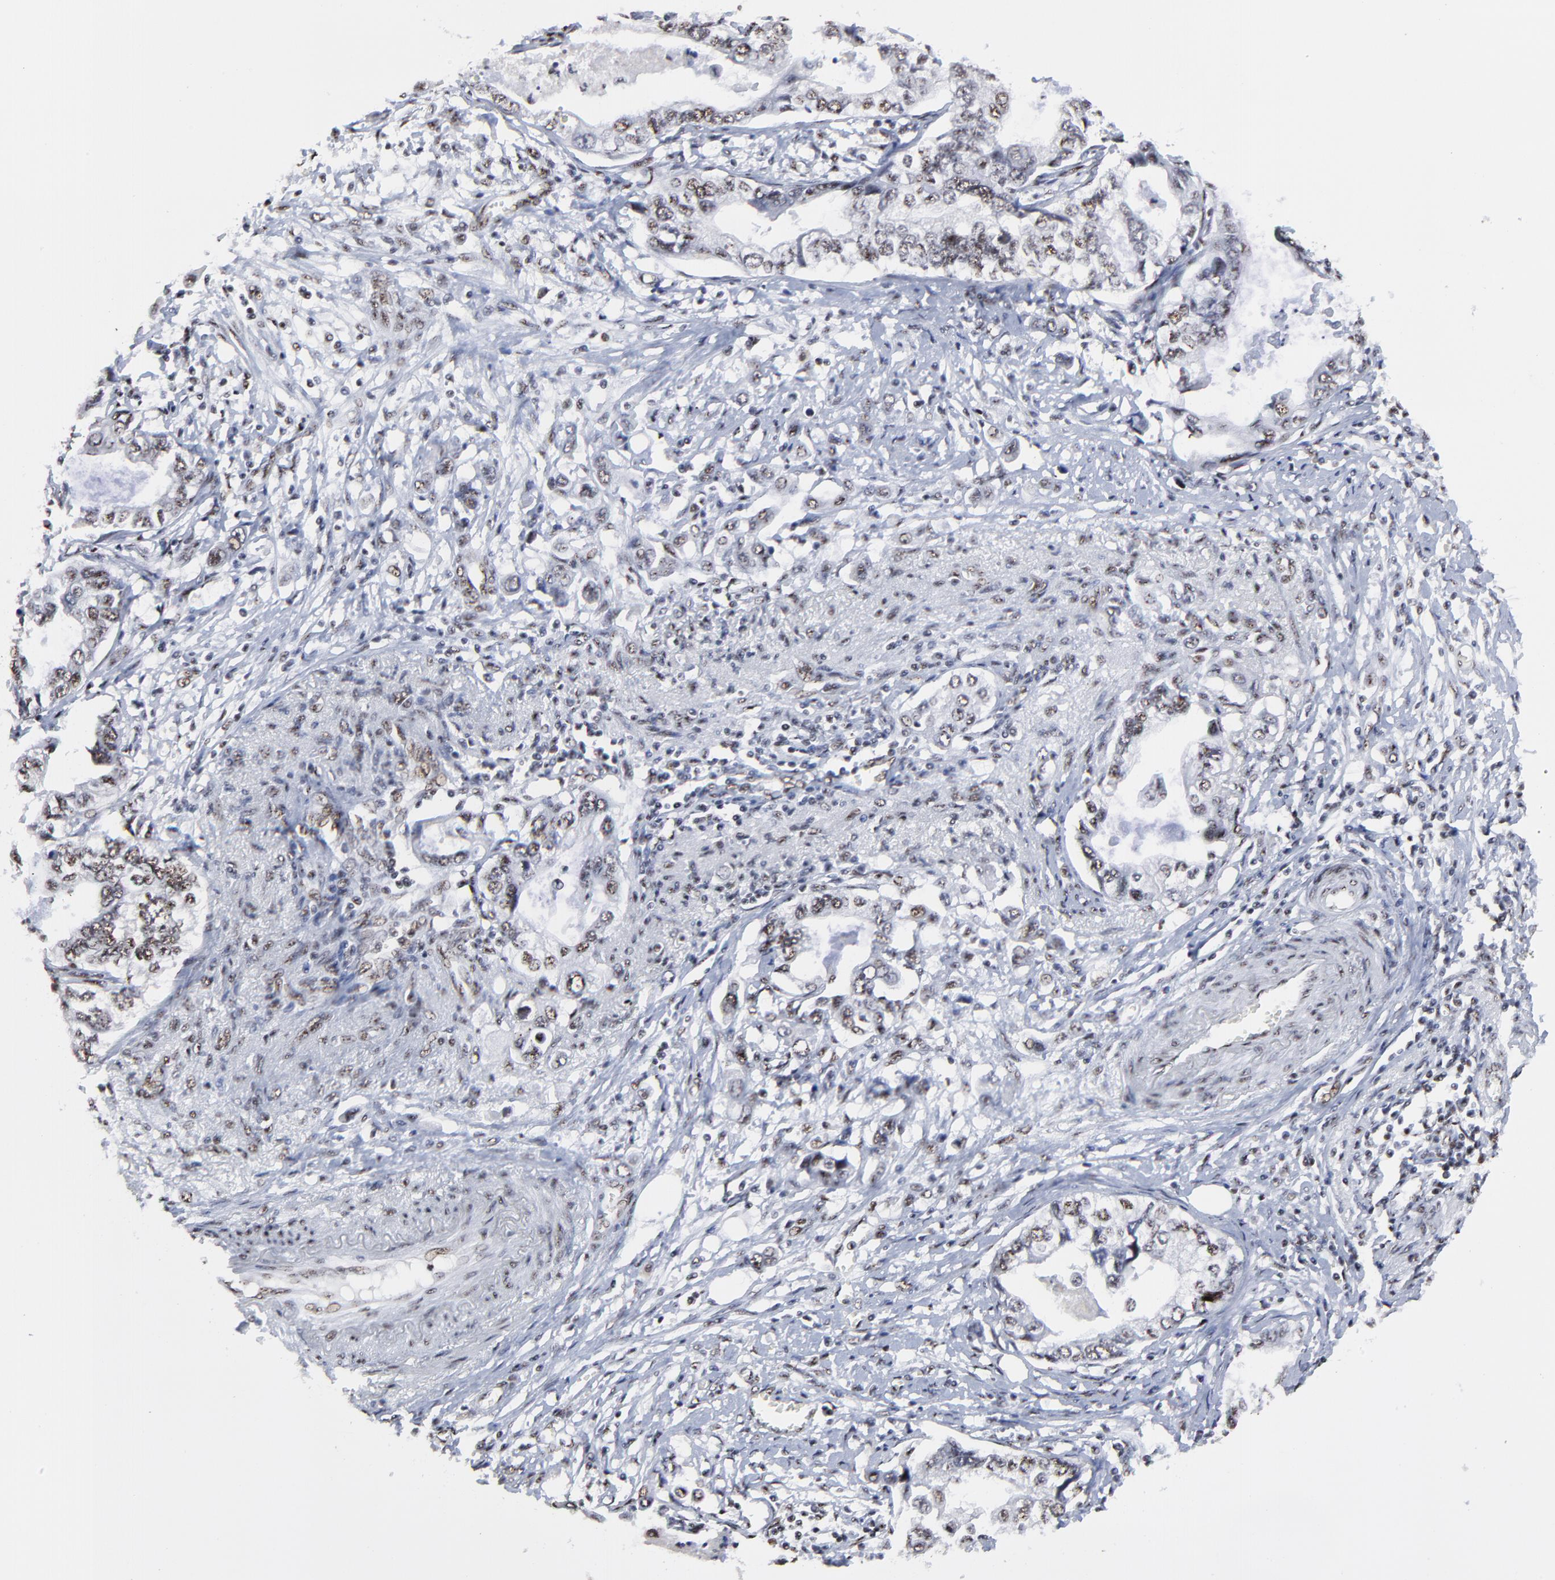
{"staining": {"intensity": "weak", "quantity": "25%-75%", "location": "nuclear"}, "tissue": "stomach cancer", "cell_type": "Tumor cells", "image_type": "cancer", "snomed": [{"axis": "morphology", "description": "Adenocarcinoma, NOS"}, {"axis": "topography", "description": "Pancreas"}, {"axis": "topography", "description": "Stomach, upper"}], "caption": "IHC photomicrograph of adenocarcinoma (stomach) stained for a protein (brown), which exhibits low levels of weak nuclear positivity in approximately 25%-75% of tumor cells.", "gene": "MBD4", "patient": {"sex": "male", "age": 77}}